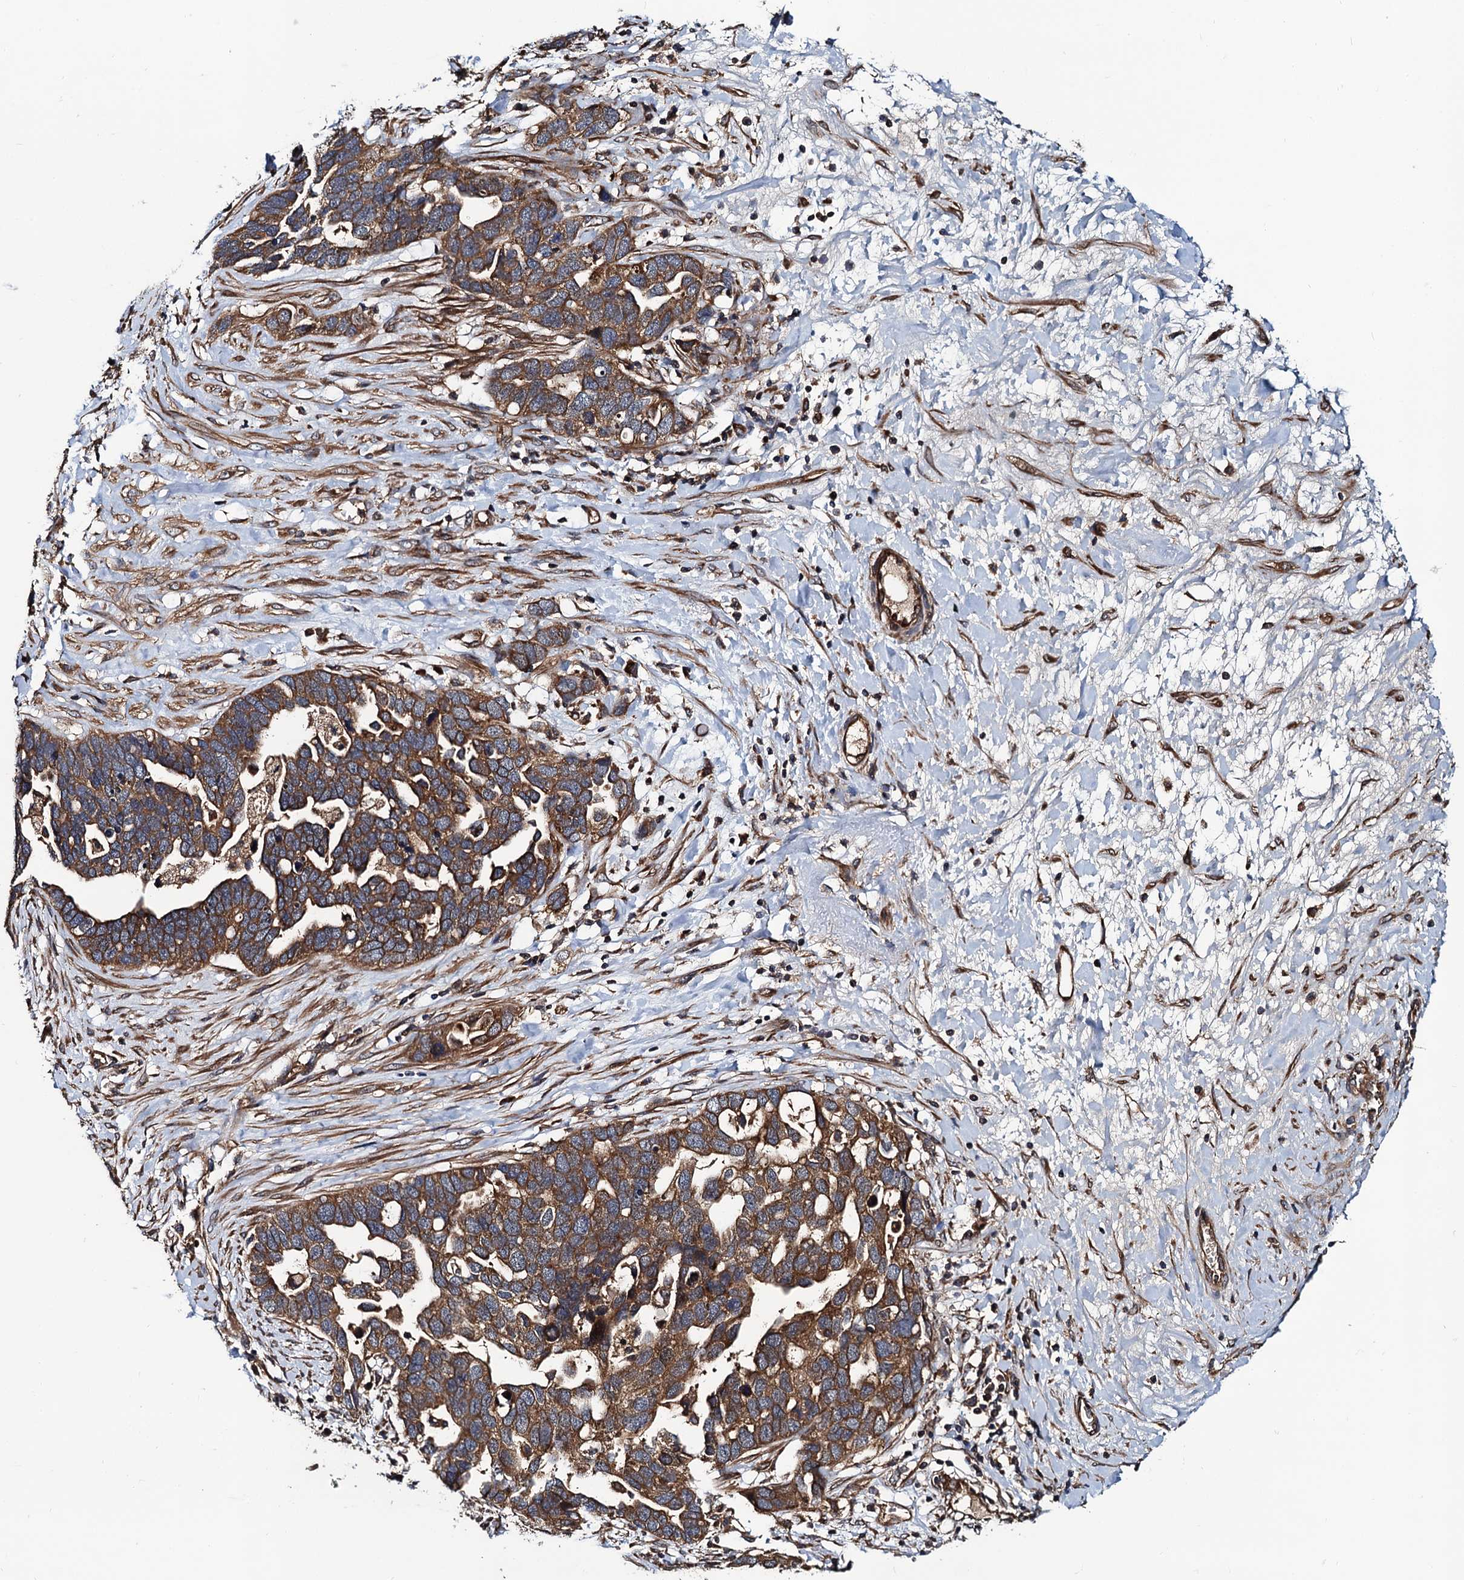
{"staining": {"intensity": "strong", "quantity": ">75%", "location": "cytoplasmic/membranous"}, "tissue": "ovarian cancer", "cell_type": "Tumor cells", "image_type": "cancer", "snomed": [{"axis": "morphology", "description": "Cystadenocarcinoma, serous, NOS"}, {"axis": "topography", "description": "Ovary"}], "caption": "High-magnification brightfield microscopy of ovarian serous cystadenocarcinoma stained with DAB (brown) and counterstained with hematoxylin (blue). tumor cells exhibit strong cytoplasmic/membranous staining is appreciated in approximately>75% of cells.", "gene": "NEK1", "patient": {"sex": "female", "age": 54}}